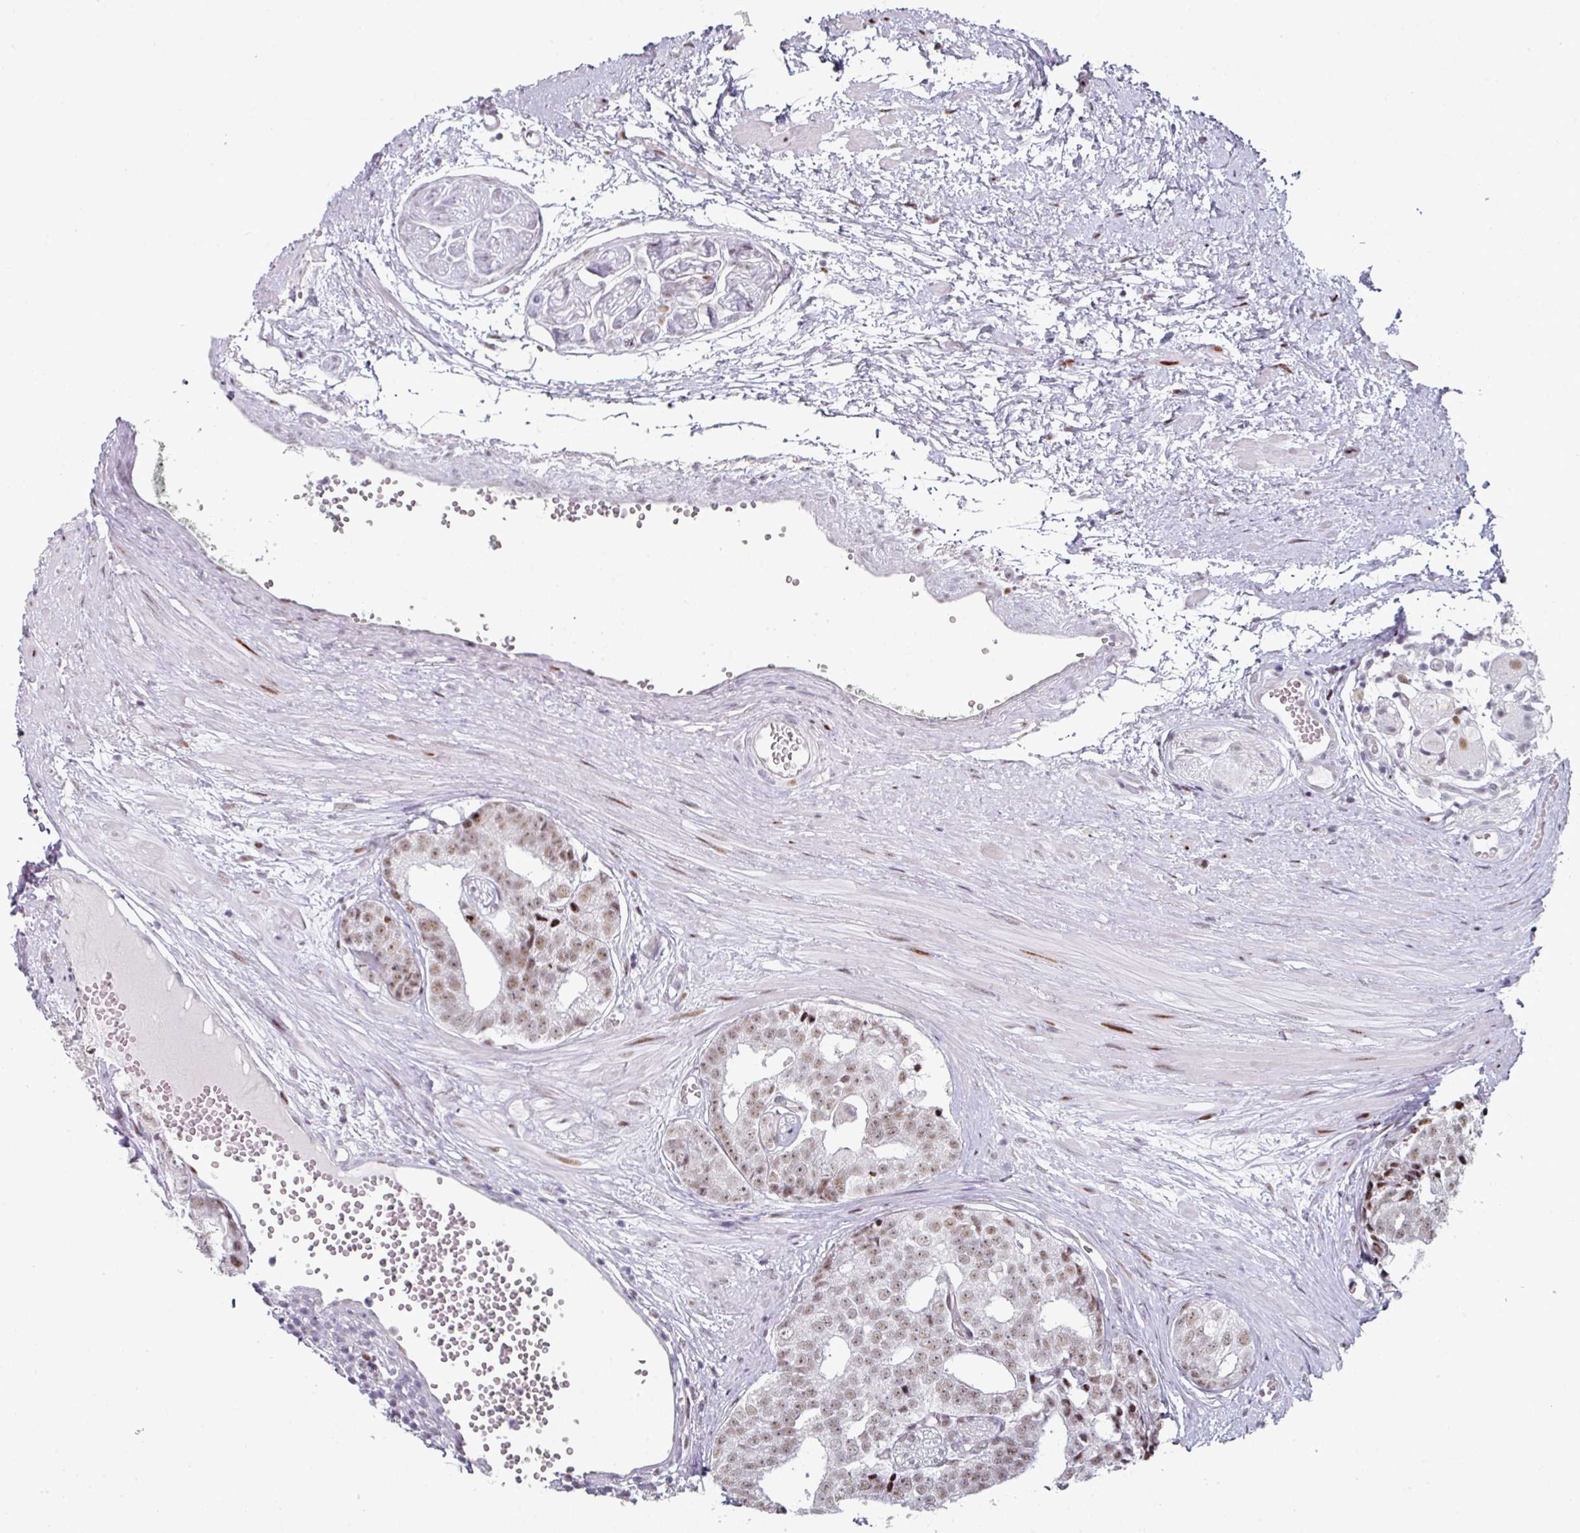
{"staining": {"intensity": "moderate", "quantity": ">75%", "location": "nuclear"}, "tissue": "prostate cancer", "cell_type": "Tumor cells", "image_type": "cancer", "snomed": [{"axis": "morphology", "description": "Adenocarcinoma, High grade"}, {"axis": "topography", "description": "Prostate"}], "caption": "There is medium levels of moderate nuclear positivity in tumor cells of high-grade adenocarcinoma (prostate), as demonstrated by immunohistochemical staining (brown color).", "gene": "SF3B5", "patient": {"sex": "male", "age": 71}}